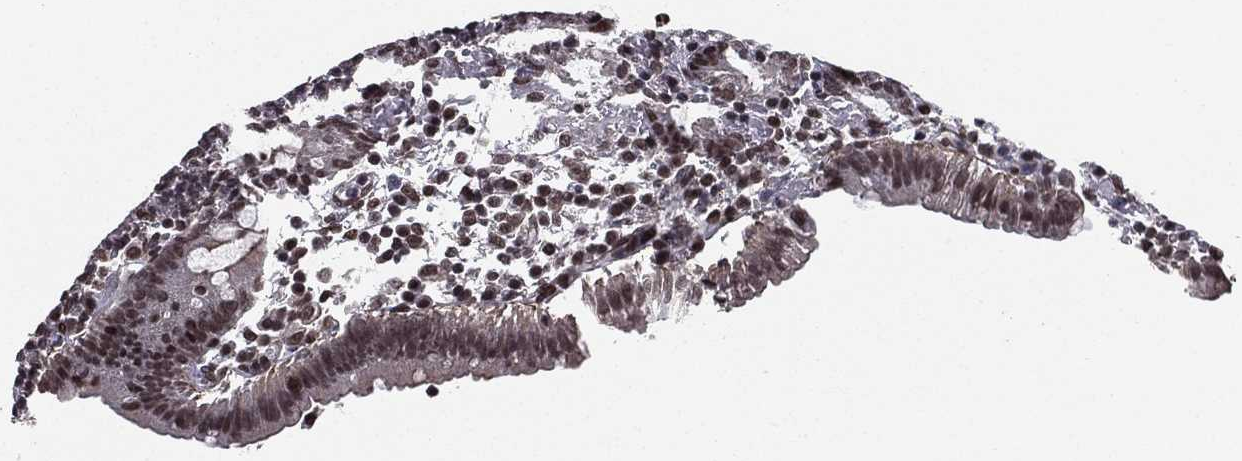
{"staining": {"intensity": "moderate", "quantity": "<25%", "location": "nuclear"}, "tissue": "appendix", "cell_type": "Glandular cells", "image_type": "normal", "snomed": [{"axis": "morphology", "description": "Normal tissue, NOS"}, {"axis": "topography", "description": "Appendix"}], "caption": "High-magnification brightfield microscopy of unremarkable appendix stained with DAB (brown) and counterstained with hematoxylin (blue). glandular cells exhibit moderate nuclear expression is identified in approximately<25% of cells. Using DAB (brown) and hematoxylin (blue) stains, captured at high magnification using brightfield microscopy.", "gene": "RARB", "patient": {"sex": "female", "age": 40}}